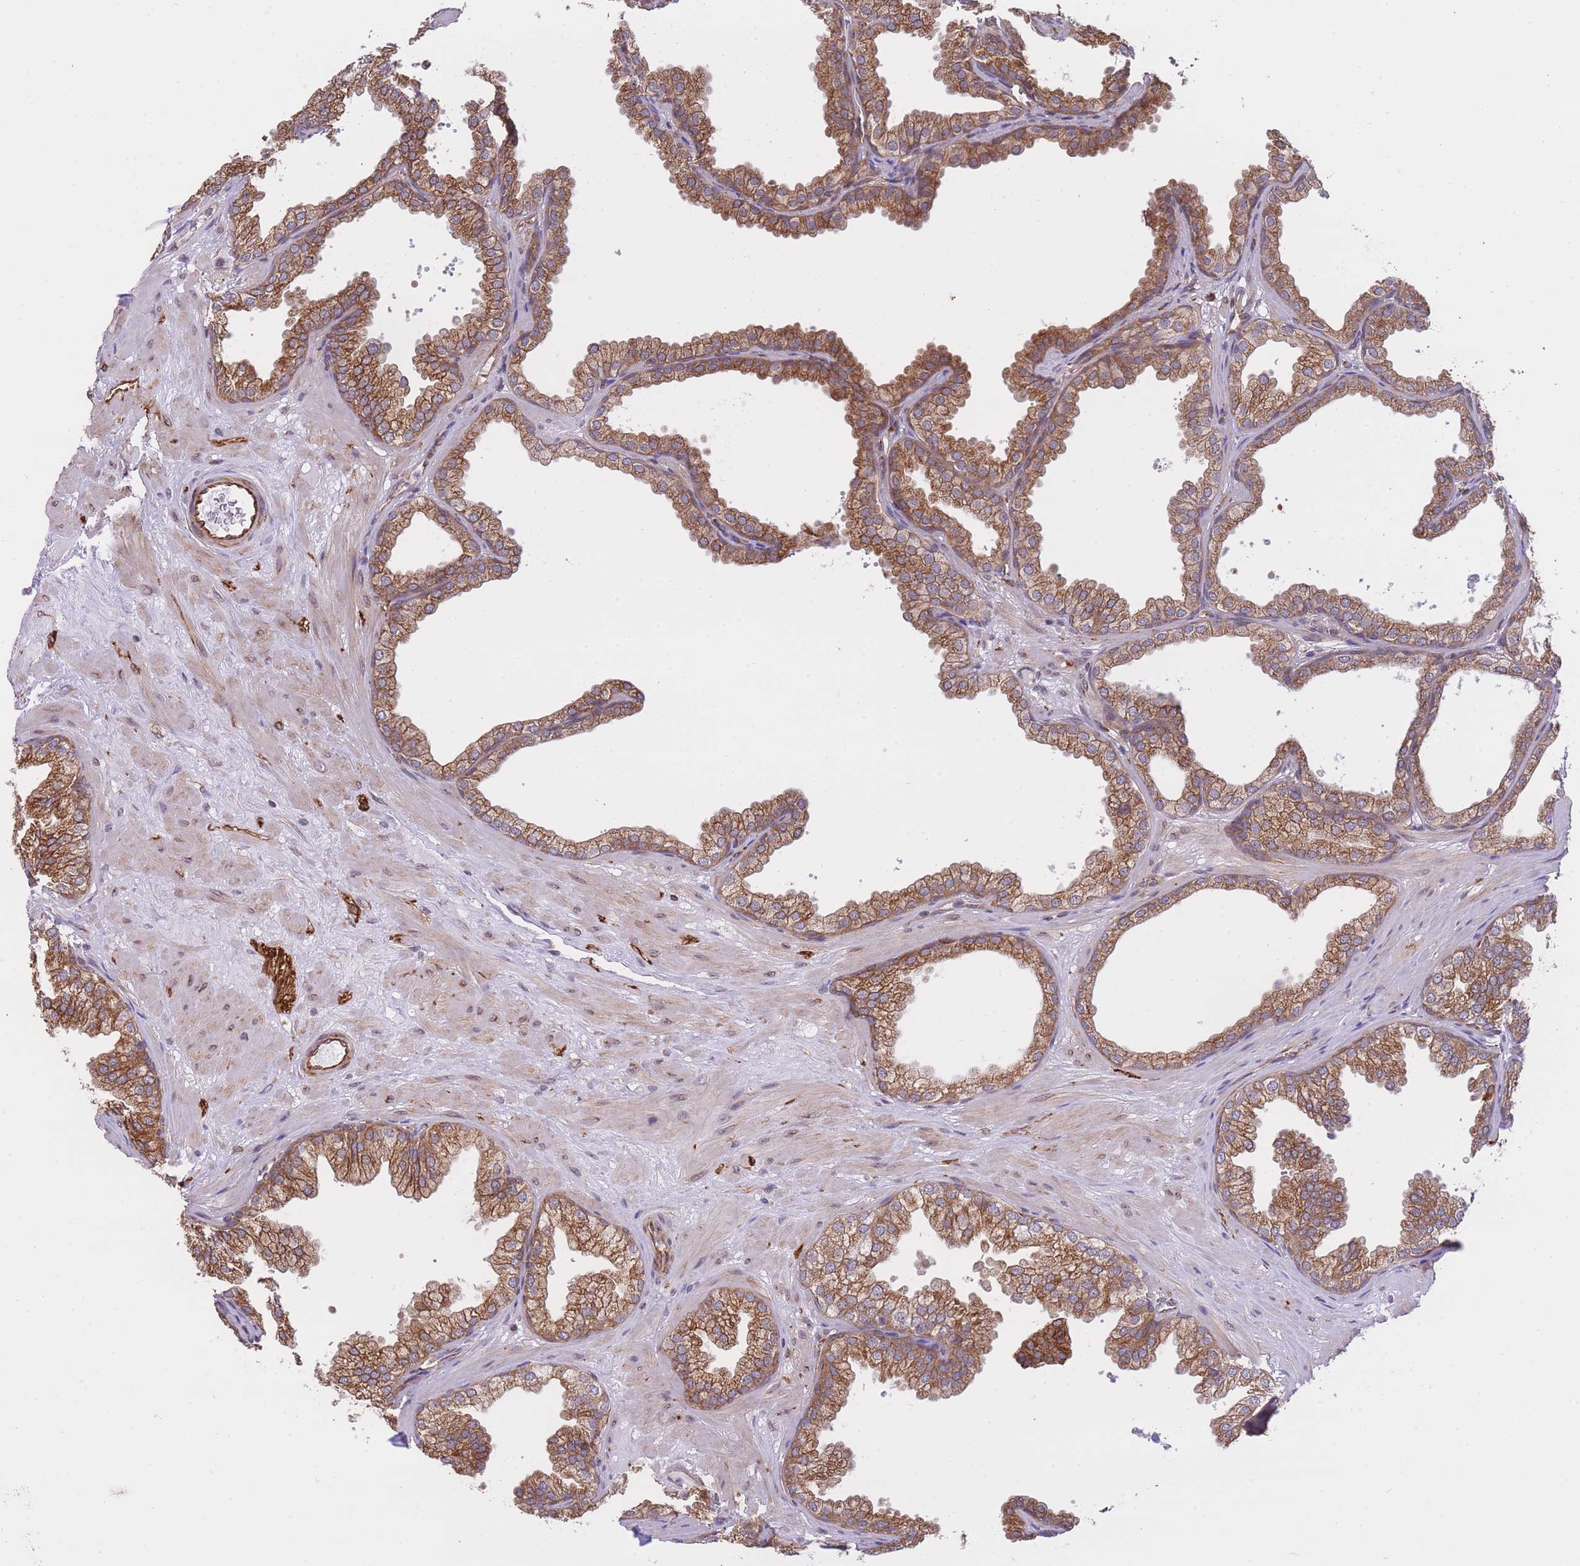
{"staining": {"intensity": "strong", "quantity": ">75%", "location": "cytoplasmic/membranous"}, "tissue": "prostate", "cell_type": "Glandular cells", "image_type": "normal", "snomed": [{"axis": "morphology", "description": "Normal tissue, NOS"}, {"axis": "topography", "description": "Prostate"}], "caption": "Protein expression analysis of normal prostate exhibits strong cytoplasmic/membranous positivity in approximately >75% of glandular cells.", "gene": "EXOSC8", "patient": {"sex": "male", "age": 37}}